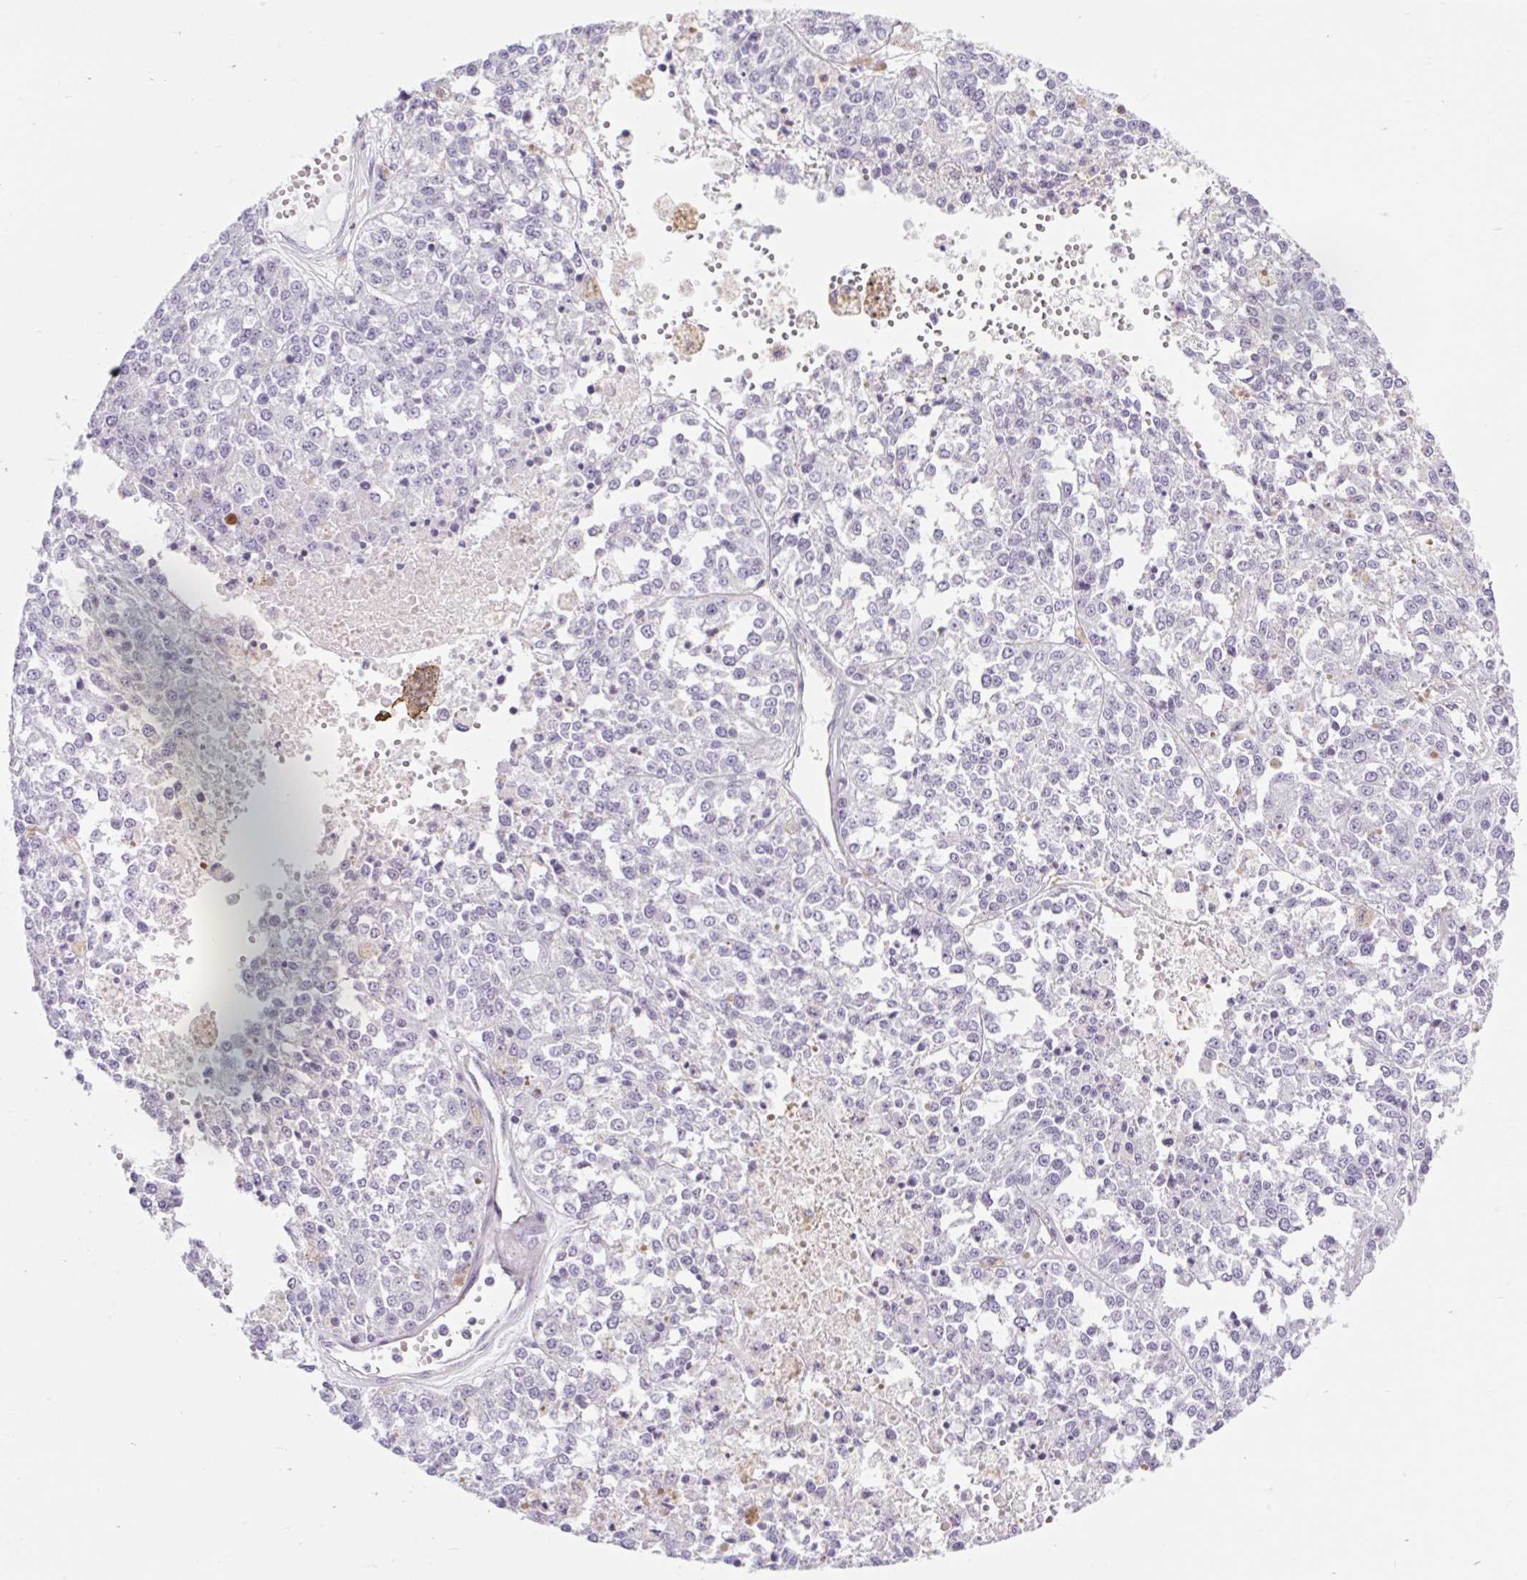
{"staining": {"intensity": "negative", "quantity": "none", "location": "none"}, "tissue": "melanoma", "cell_type": "Tumor cells", "image_type": "cancer", "snomed": [{"axis": "morphology", "description": "Malignant melanoma, Metastatic site"}, {"axis": "topography", "description": "Lymph node"}], "caption": "Immunohistochemistry (IHC) histopathology image of human malignant melanoma (metastatic site) stained for a protein (brown), which exhibits no positivity in tumor cells.", "gene": "BCAS1", "patient": {"sex": "female", "age": 64}}